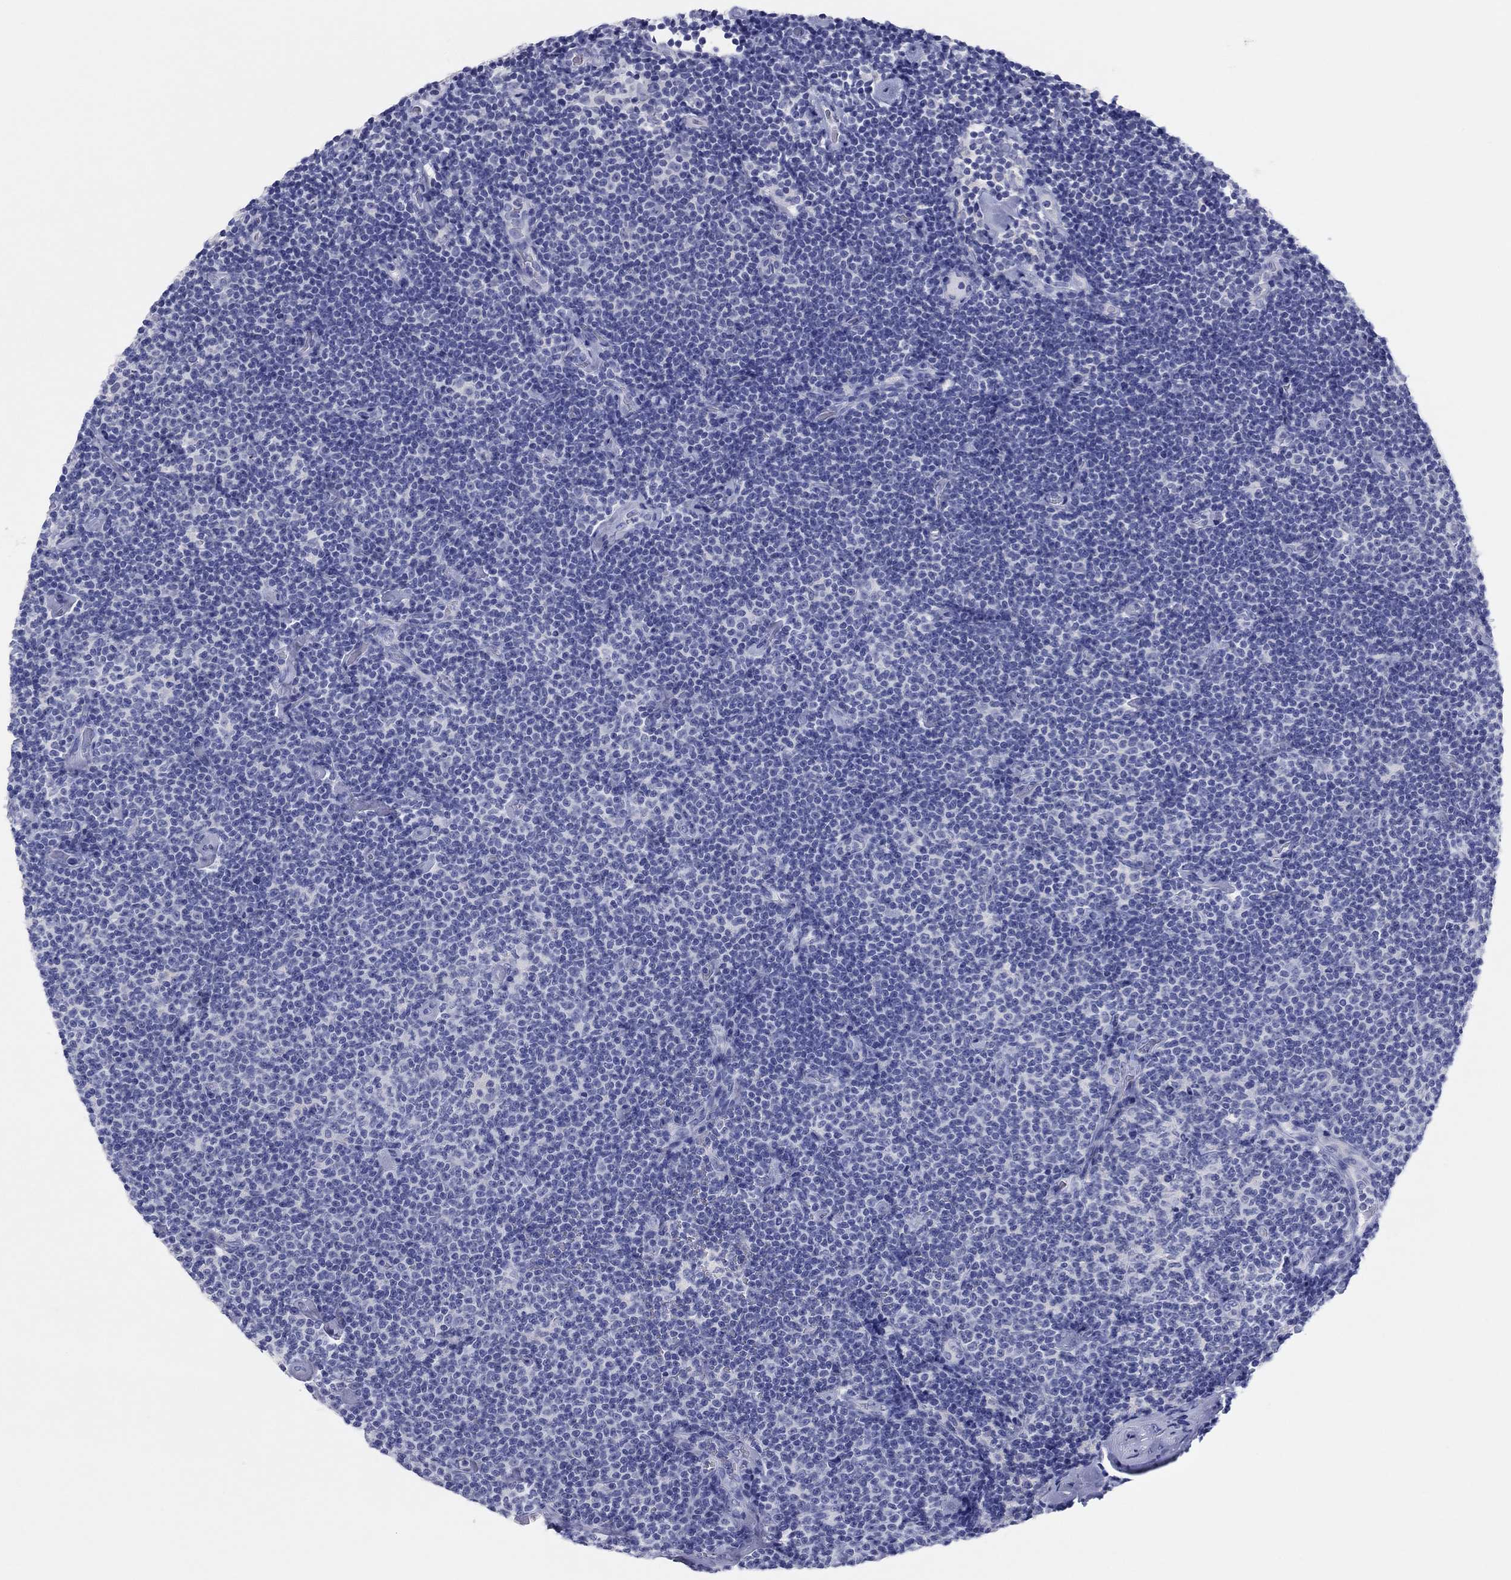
{"staining": {"intensity": "negative", "quantity": "none", "location": "none"}, "tissue": "lymphoma", "cell_type": "Tumor cells", "image_type": "cancer", "snomed": [{"axis": "morphology", "description": "Malignant lymphoma, non-Hodgkin's type, Low grade"}, {"axis": "topography", "description": "Lymph node"}], "caption": "IHC of human lymphoma shows no positivity in tumor cells.", "gene": "ERICH3", "patient": {"sex": "male", "age": 81}}